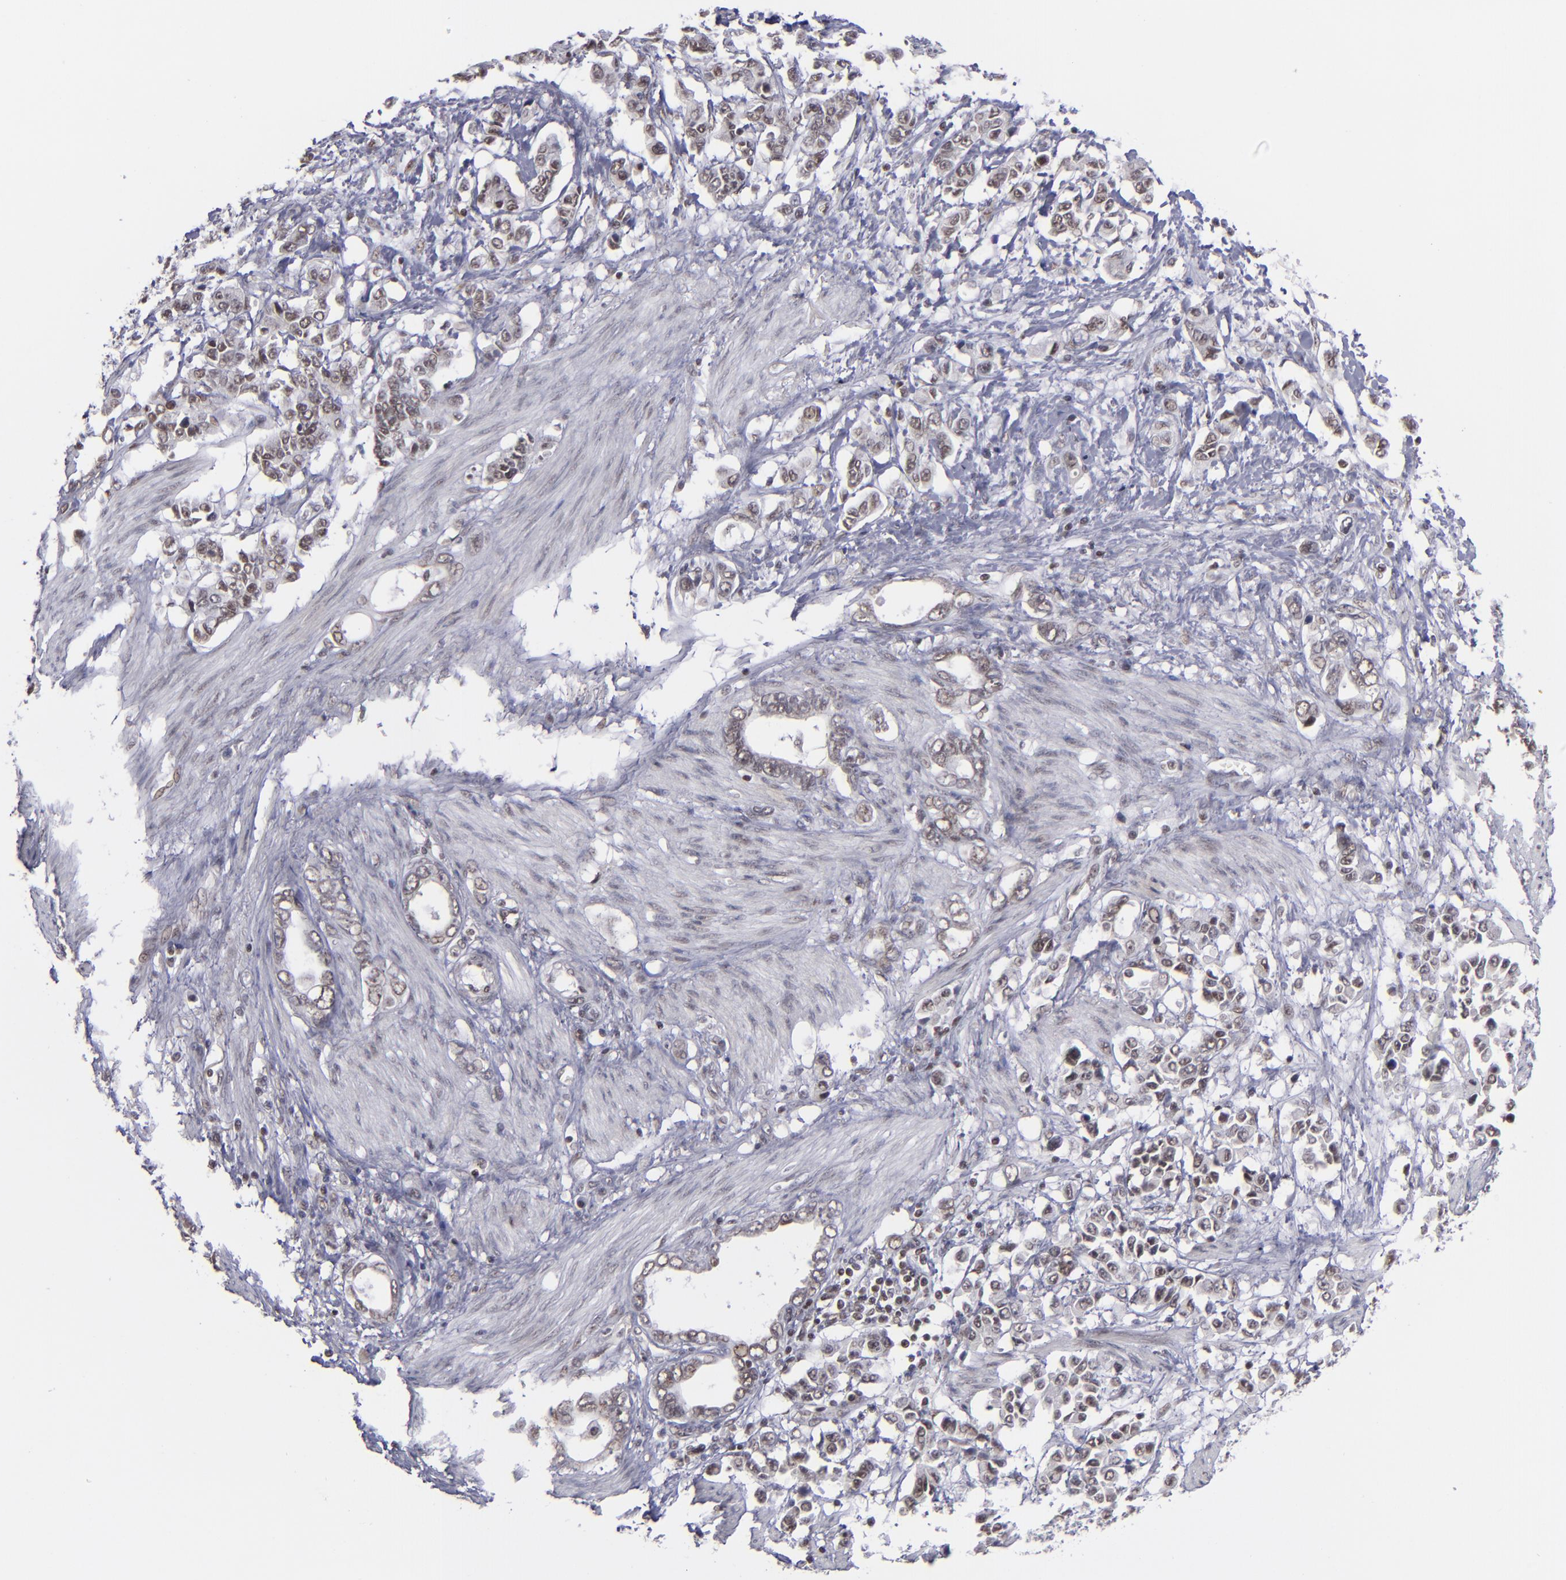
{"staining": {"intensity": "weak", "quantity": ">75%", "location": "nuclear"}, "tissue": "stomach cancer", "cell_type": "Tumor cells", "image_type": "cancer", "snomed": [{"axis": "morphology", "description": "Adenocarcinoma, NOS"}, {"axis": "topography", "description": "Stomach"}], "caption": "Protein expression analysis of stomach cancer displays weak nuclear positivity in approximately >75% of tumor cells. Nuclei are stained in blue.", "gene": "MLLT3", "patient": {"sex": "male", "age": 78}}